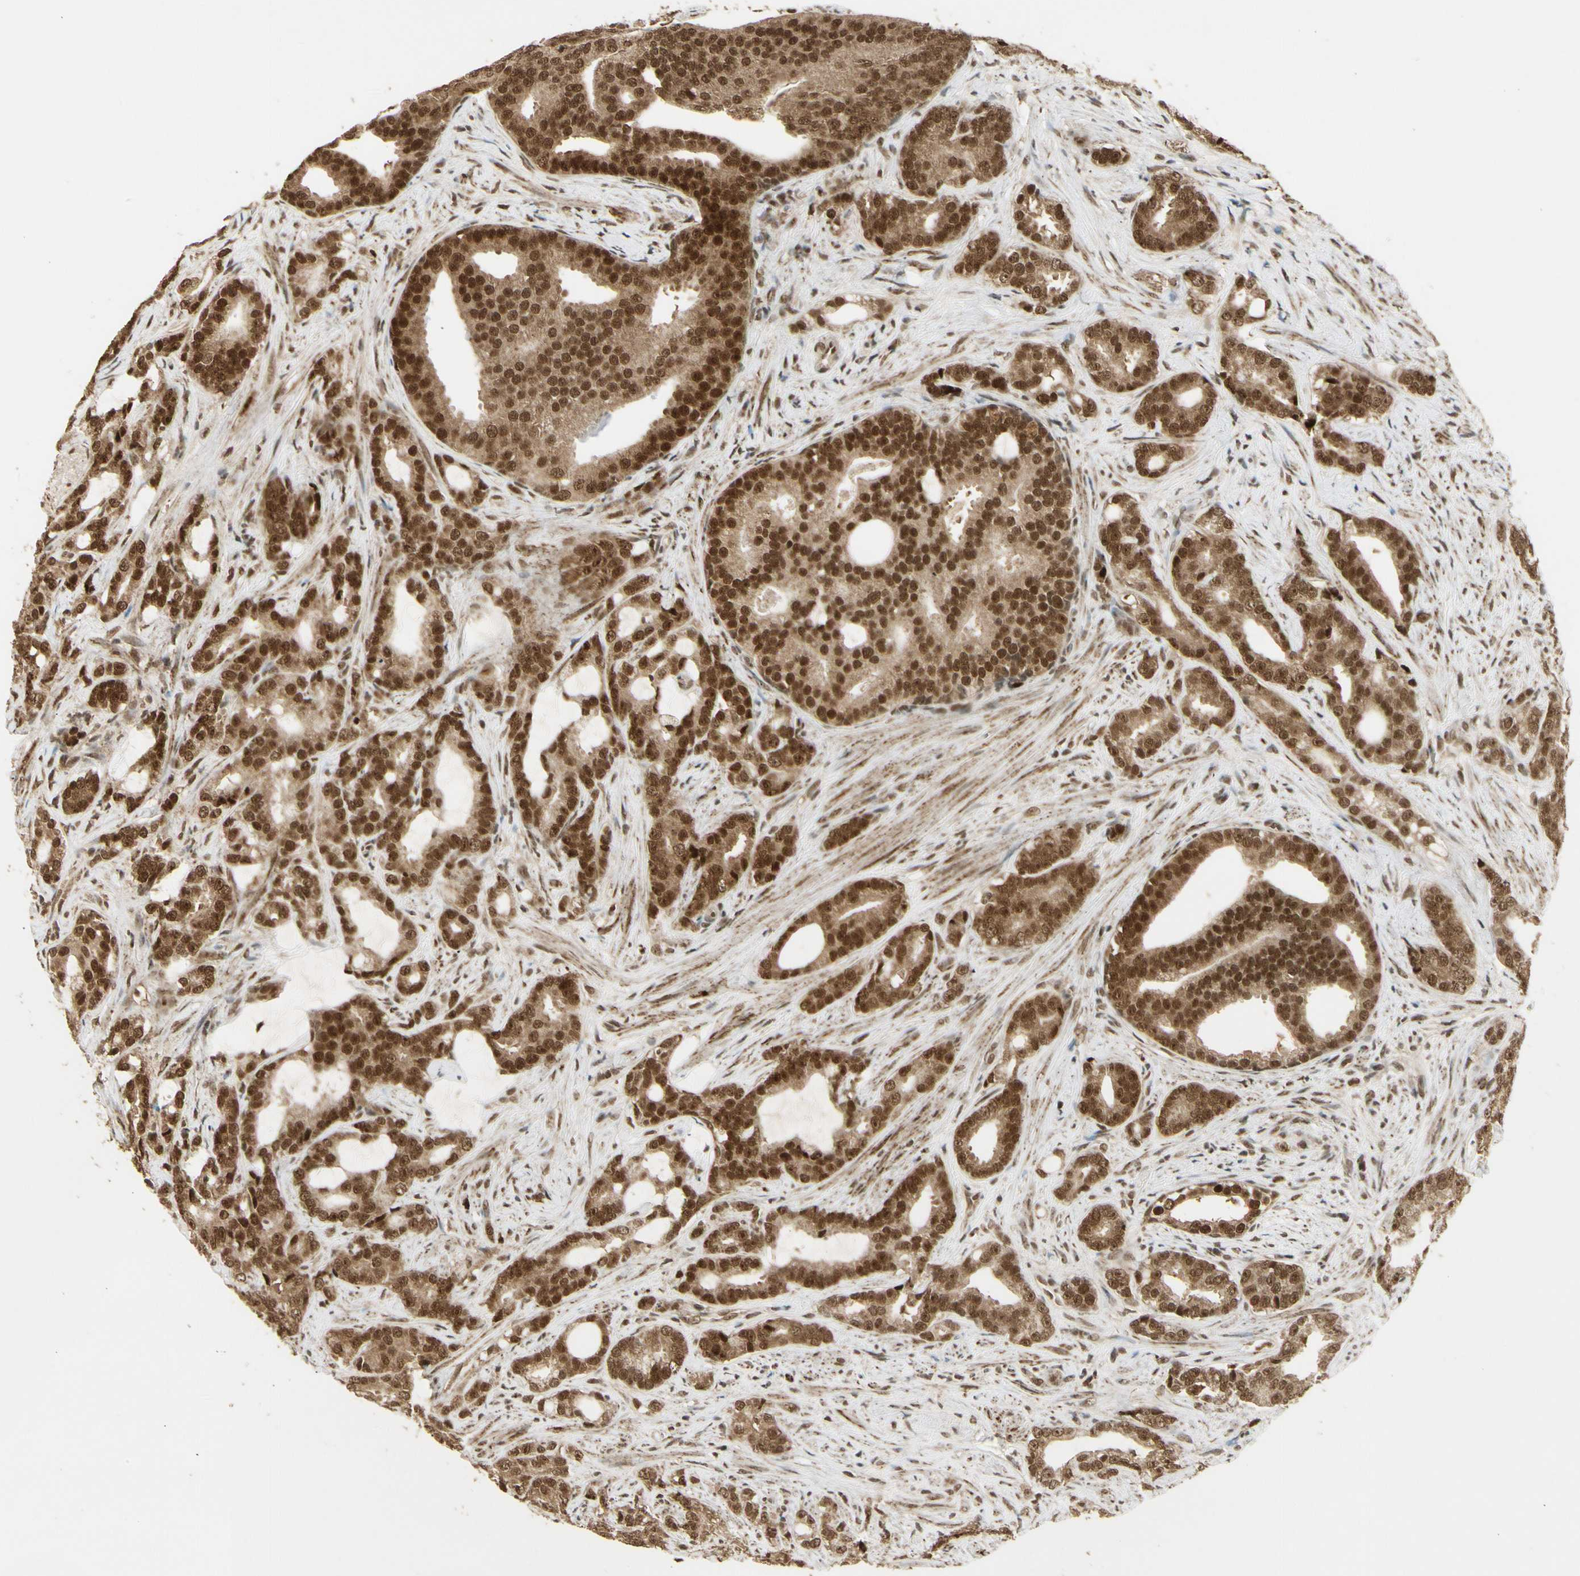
{"staining": {"intensity": "strong", "quantity": ">75%", "location": "cytoplasmic/membranous,nuclear"}, "tissue": "prostate cancer", "cell_type": "Tumor cells", "image_type": "cancer", "snomed": [{"axis": "morphology", "description": "Adenocarcinoma, Low grade"}, {"axis": "topography", "description": "Prostate"}], "caption": "A histopathology image of adenocarcinoma (low-grade) (prostate) stained for a protein shows strong cytoplasmic/membranous and nuclear brown staining in tumor cells.", "gene": "ZNF135", "patient": {"sex": "male", "age": 58}}